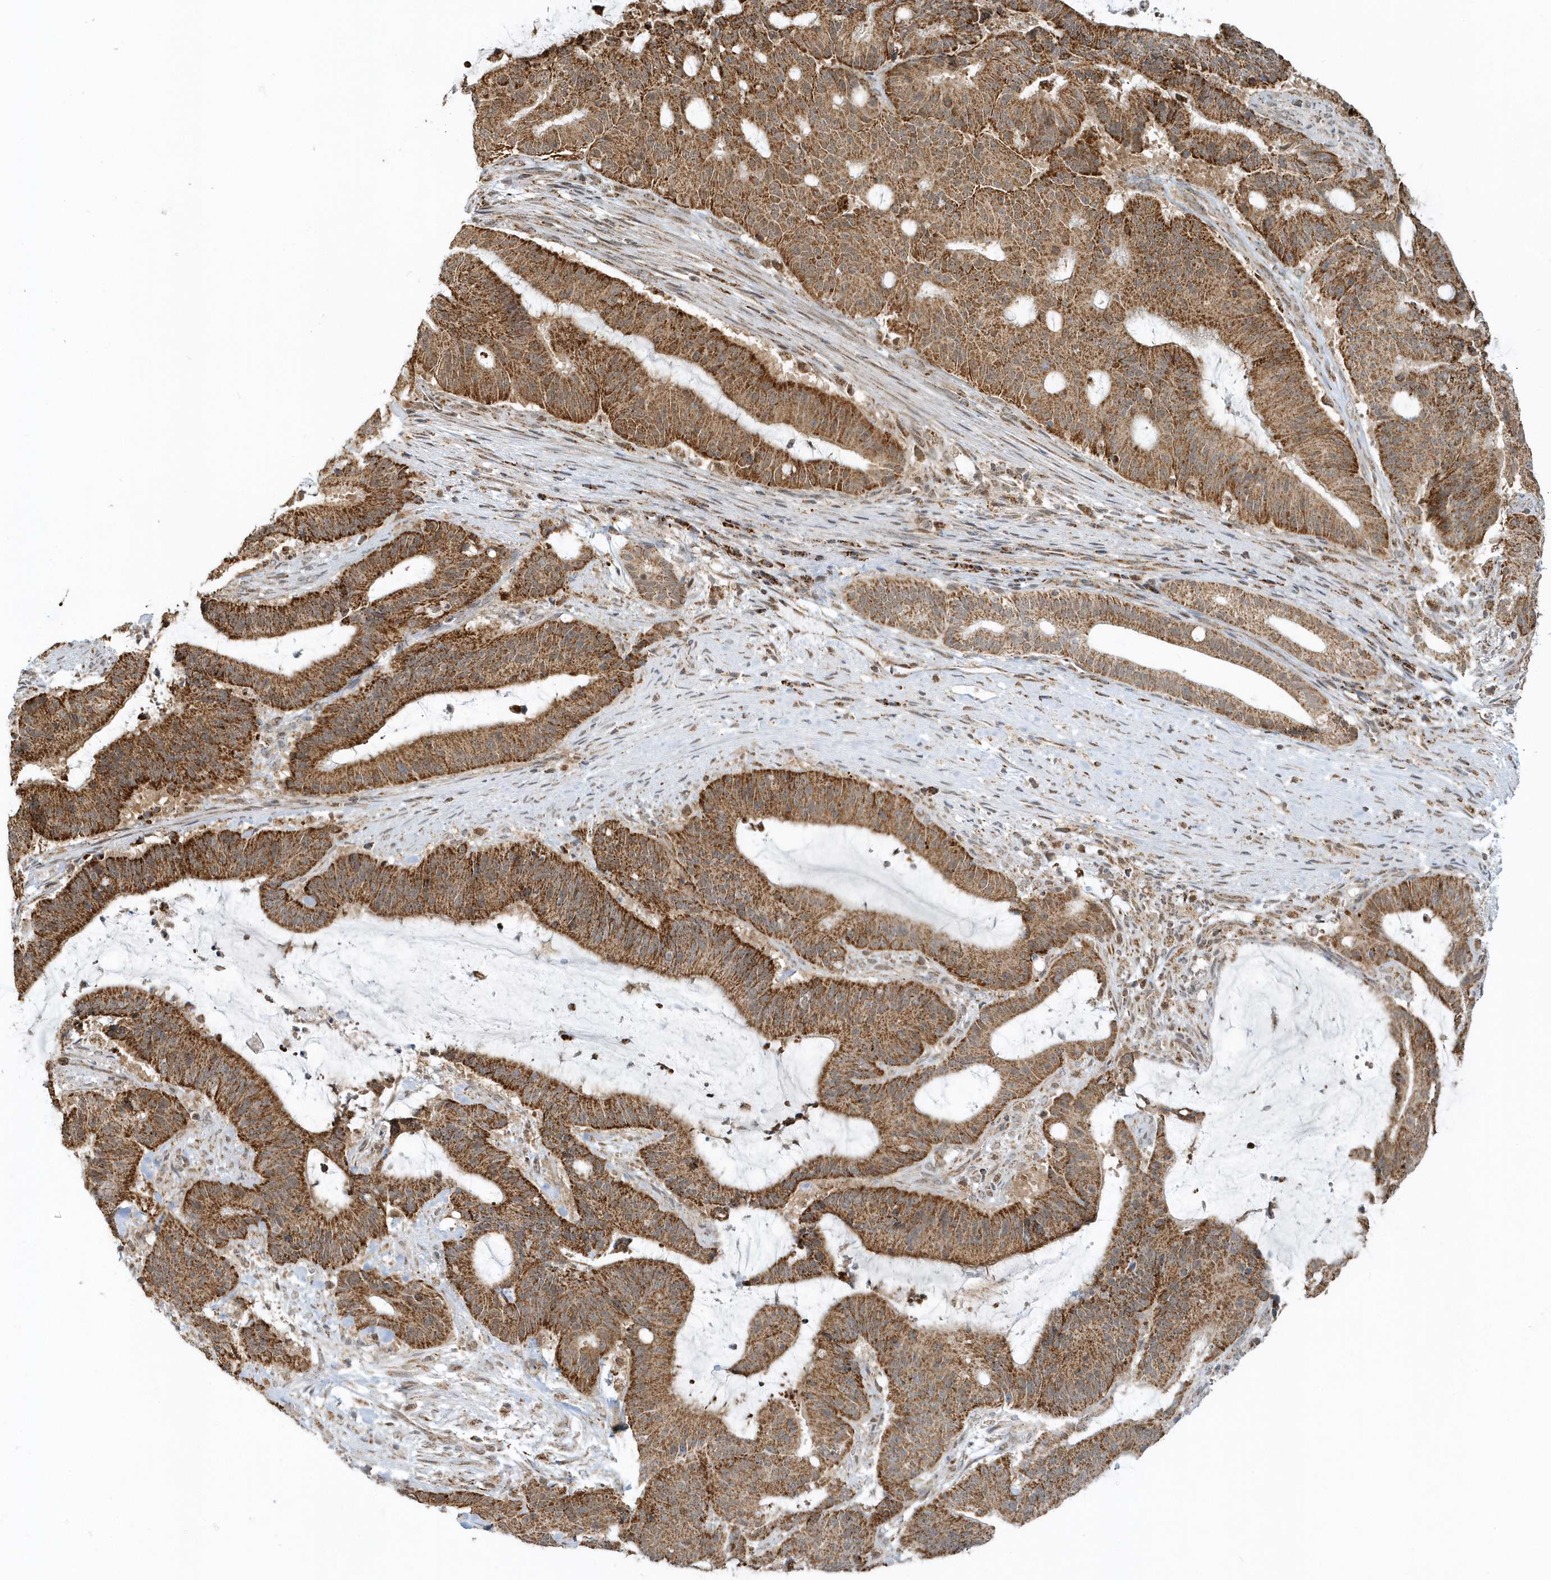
{"staining": {"intensity": "strong", "quantity": ">75%", "location": "cytoplasmic/membranous"}, "tissue": "liver cancer", "cell_type": "Tumor cells", "image_type": "cancer", "snomed": [{"axis": "morphology", "description": "Normal tissue, NOS"}, {"axis": "morphology", "description": "Cholangiocarcinoma"}, {"axis": "topography", "description": "Liver"}, {"axis": "topography", "description": "Peripheral nerve tissue"}], "caption": "This photomicrograph shows immunohistochemistry (IHC) staining of human cholangiocarcinoma (liver), with high strong cytoplasmic/membranous staining in about >75% of tumor cells.", "gene": "PSMD6", "patient": {"sex": "female", "age": 73}}